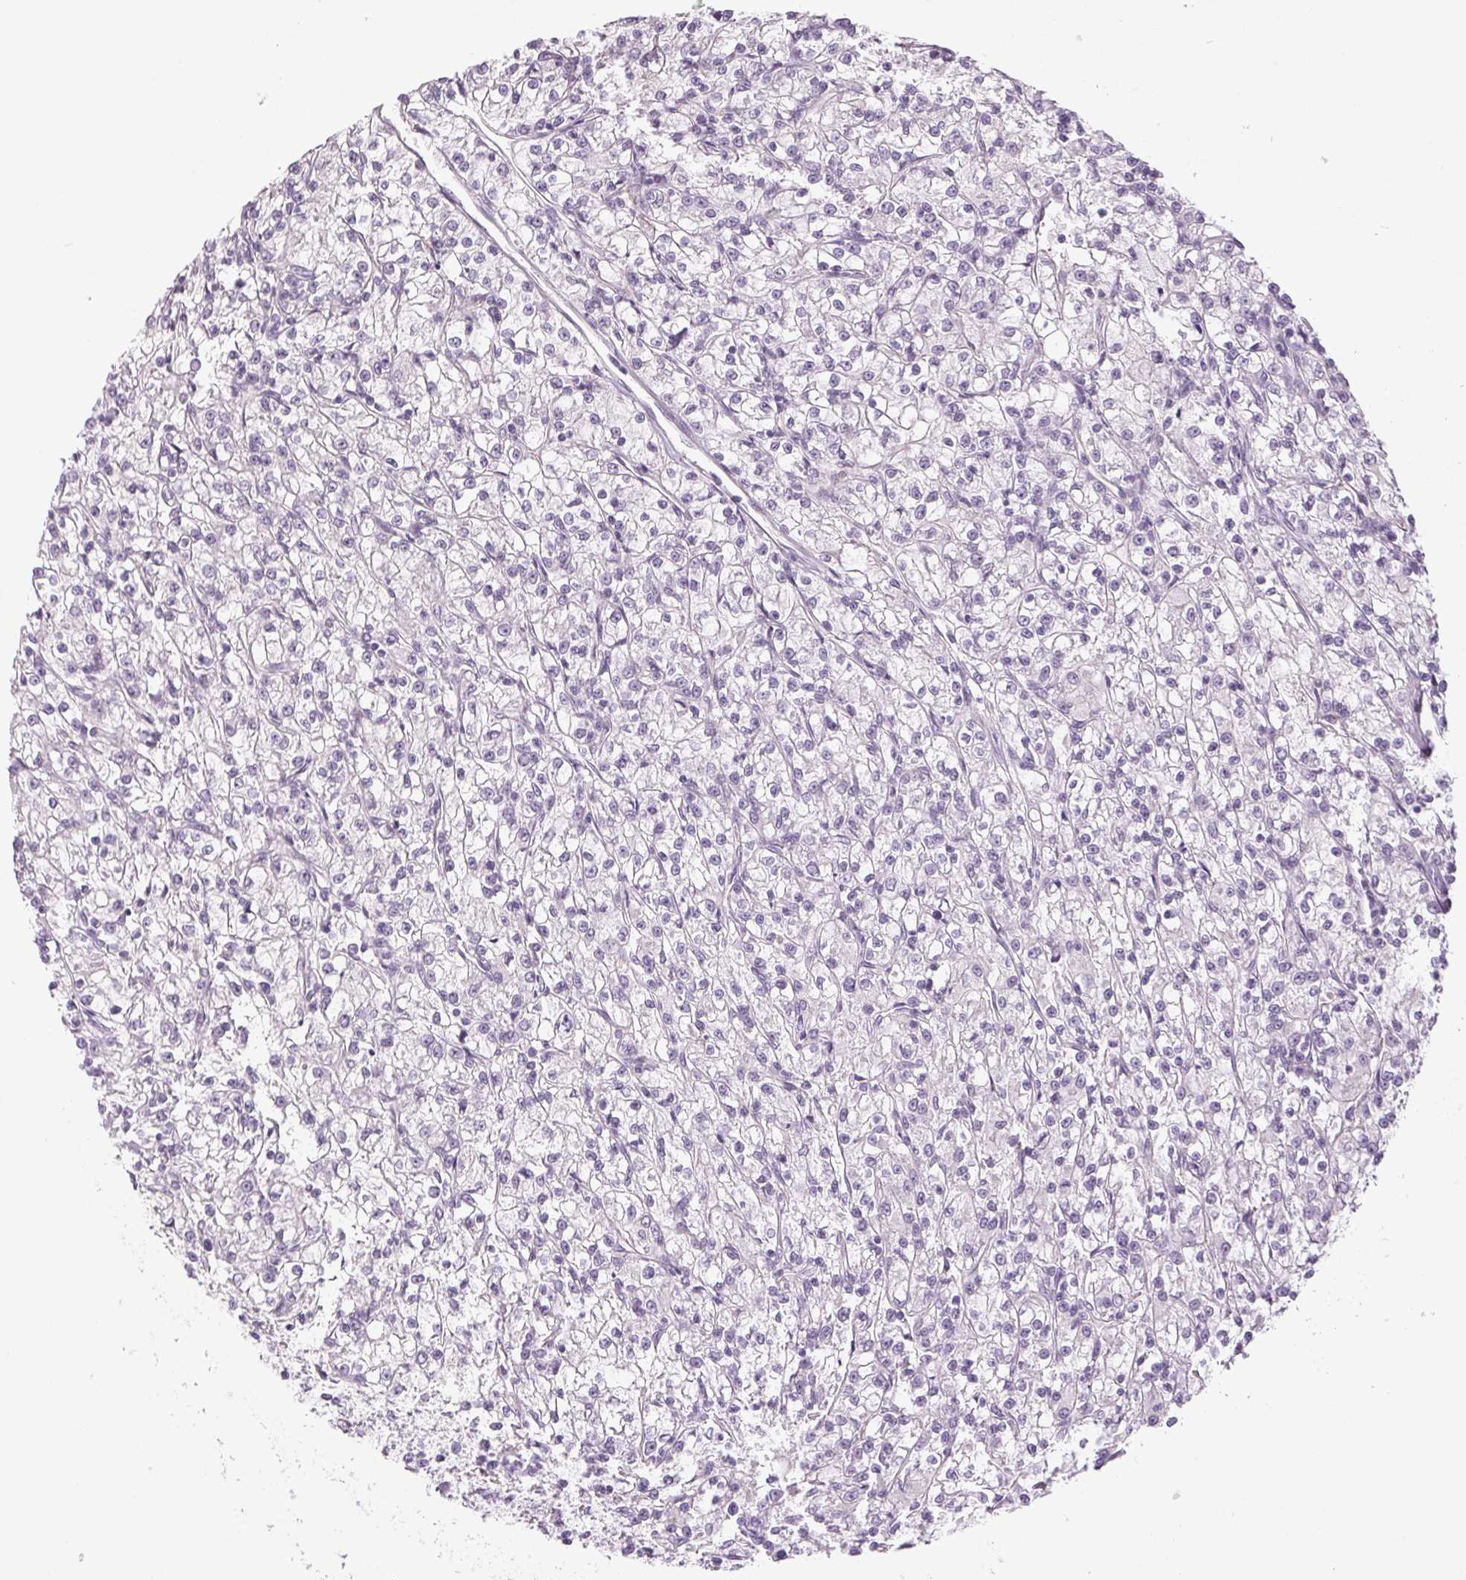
{"staining": {"intensity": "negative", "quantity": "none", "location": "none"}, "tissue": "renal cancer", "cell_type": "Tumor cells", "image_type": "cancer", "snomed": [{"axis": "morphology", "description": "Adenocarcinoma, NOS"}, {"axis": "topography", "description": "Kidney"}], "caption": "This micrograph is of renal adenocarcinoma stained with IHC to label a protein in brown with the nuclei are counter-stained blue. There is no staining in tumor cells.", "gene": "DNAJC6", "patient": {"sex": "female", "age": 59}}